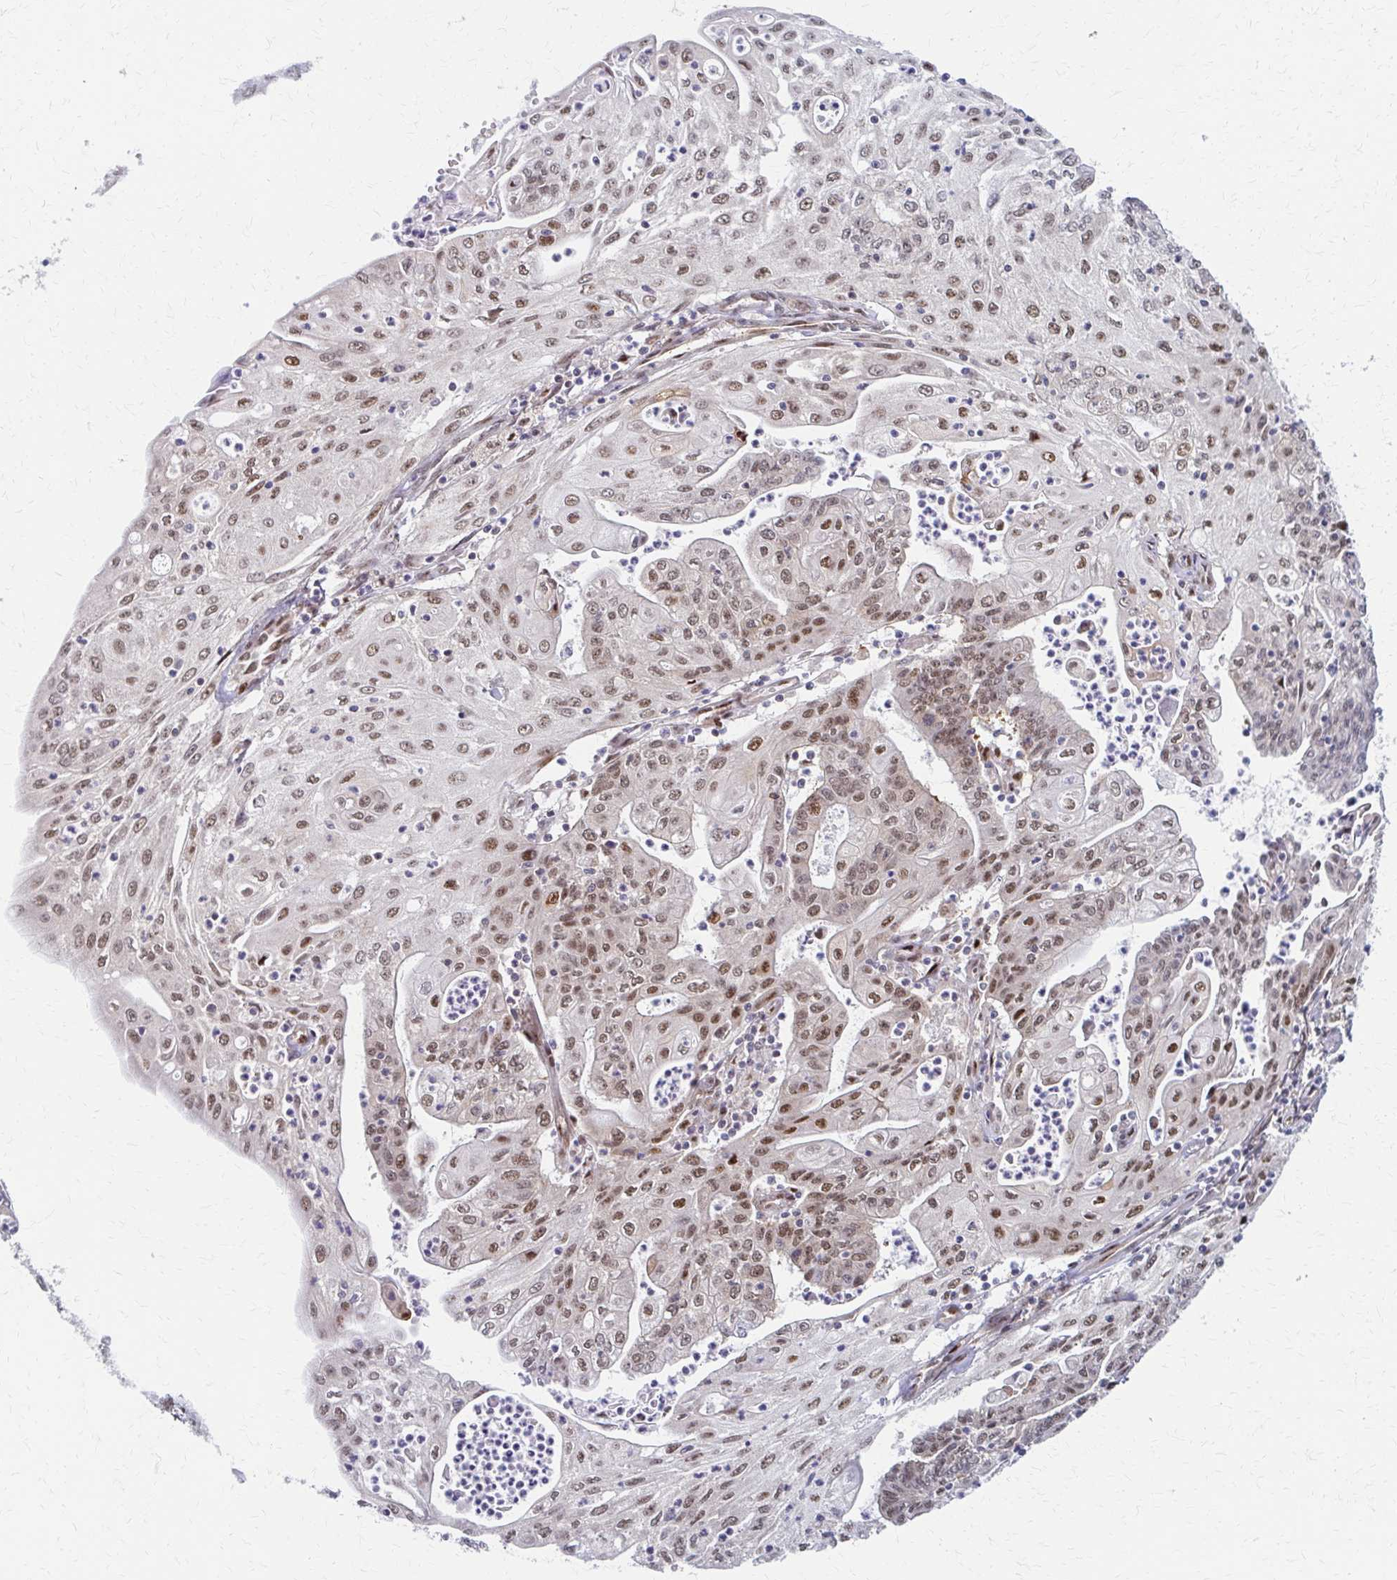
{"staining": {"intensity": "moderate", "quantity": "25%-75%", "location": "nuclear"}, "tissue": "endometrial cancer", "cell_type": "Tumor cells", "image_type": "cancer", "snomed": [{"axis": "morphology", "description": "Adenocarcinoma, NOS"}, {"axis": "topography", "description": "Endometrium"}], "caption": "Protein staining by IHC shows moderate nuclear positivity in approximately 25%-75% of tumor cells in endometrial adenocarcinoma.", "gene": "PSMD7", "patient": {"sex": "female", "age": 61}}